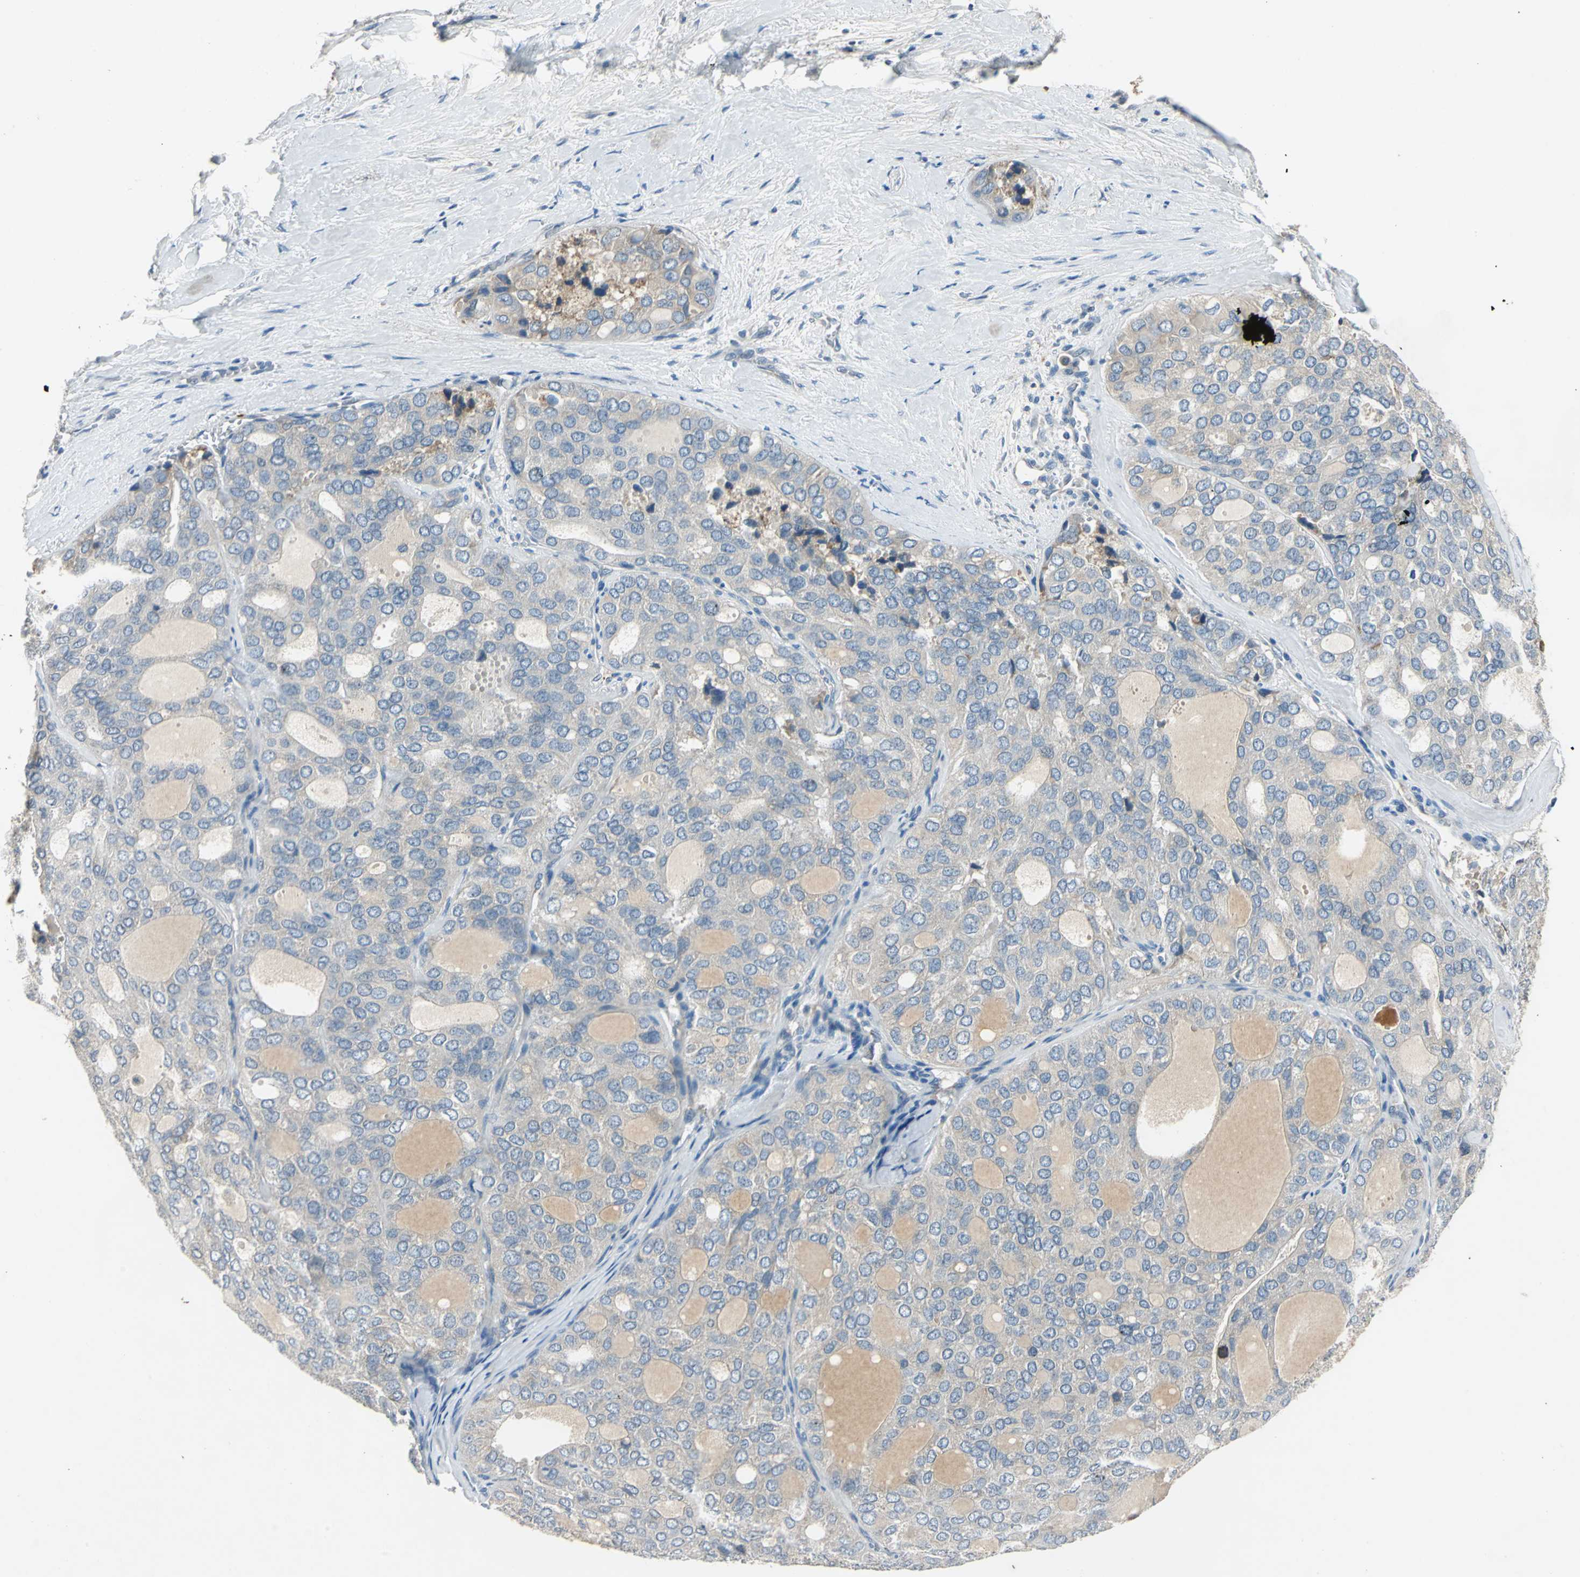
{"staining": {"intensity": "weak", "quantity": ">75%", "location": "cytoplasmic/membranous"}, "tissue": "thyroid cancer", "cell_type": "Tumor cells", "image_type": "cancer", "snomed": [{"axis": "morphology", "description": "Follicular adenoma carcinoma, NOS"}, {"axis": "topography", "description": "Thyroid gland"}], "caption": "Follicular adenoma carcinoma (thyroid) stained with a brown dye exhibits weak cytoplasmic/membranous positive expression in about >75% of tumor cells.", "gene": "SLC2A13", "patient": {"sex": "male", "age": 75}}